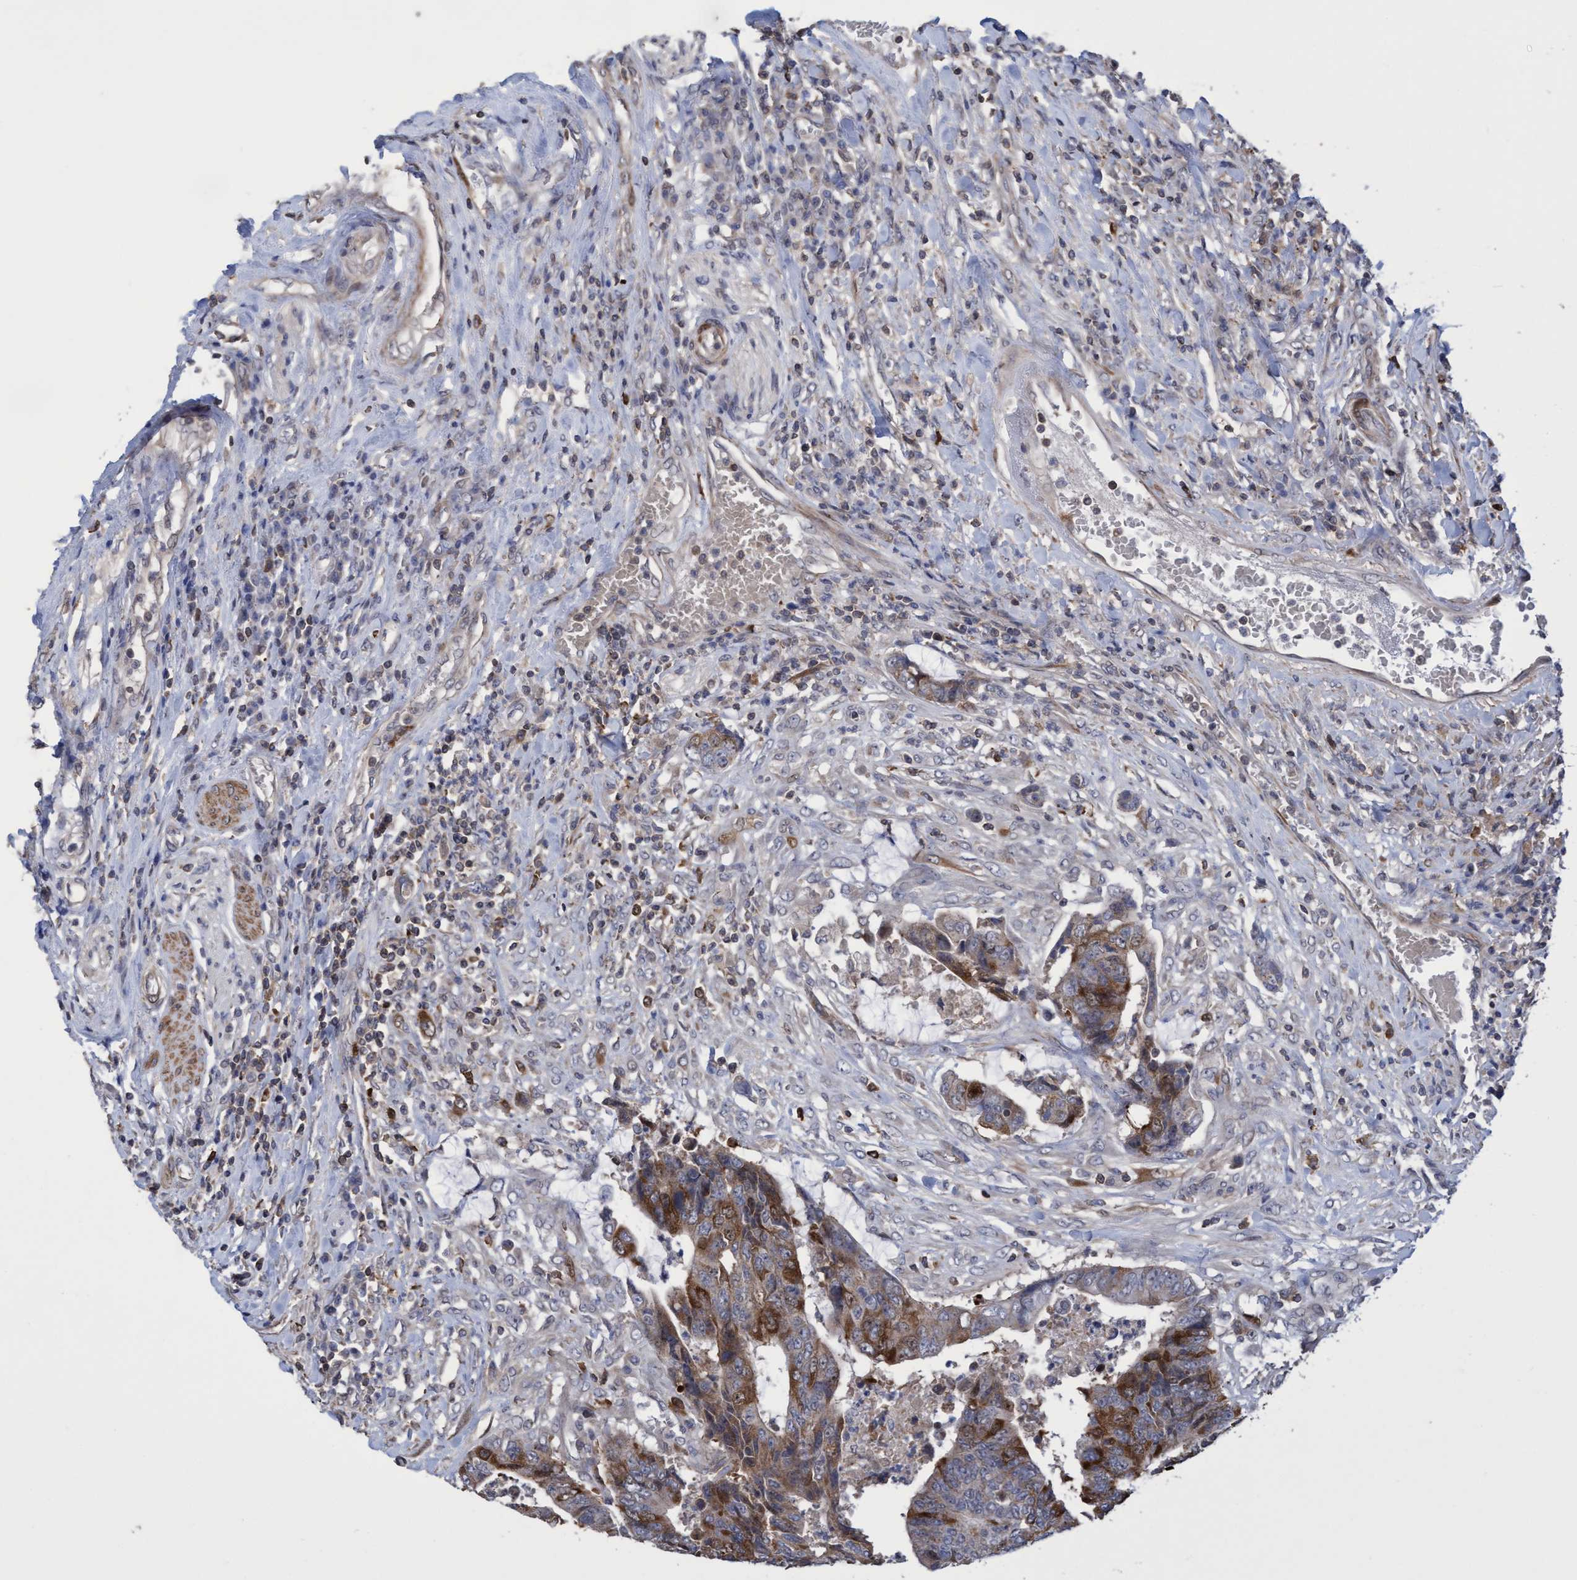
{"staining": {"intensity": "moderate", "quantity": ">75%", "location": "cytoplasmic/membranous,nuclear"}, "tissue": "colorectal cancer", "cell_type": "Tumor cells", "image_type": "cancer", "snomed": [{"axis": "morphology", "description": "Adenocarcinoma, NOS"}, {"axis": "topography", "description": "Rectum"}], "caption": "High-power microscopy captured an immunohistochemistry image of colorectal cancer (adenocarcinoma), revealing moderate cytoplasmic/membranous and nuclear positivity in about >75% of tumor cells.", "gene": "SLBP", "patient": {"sex": "male", "age": 84}}